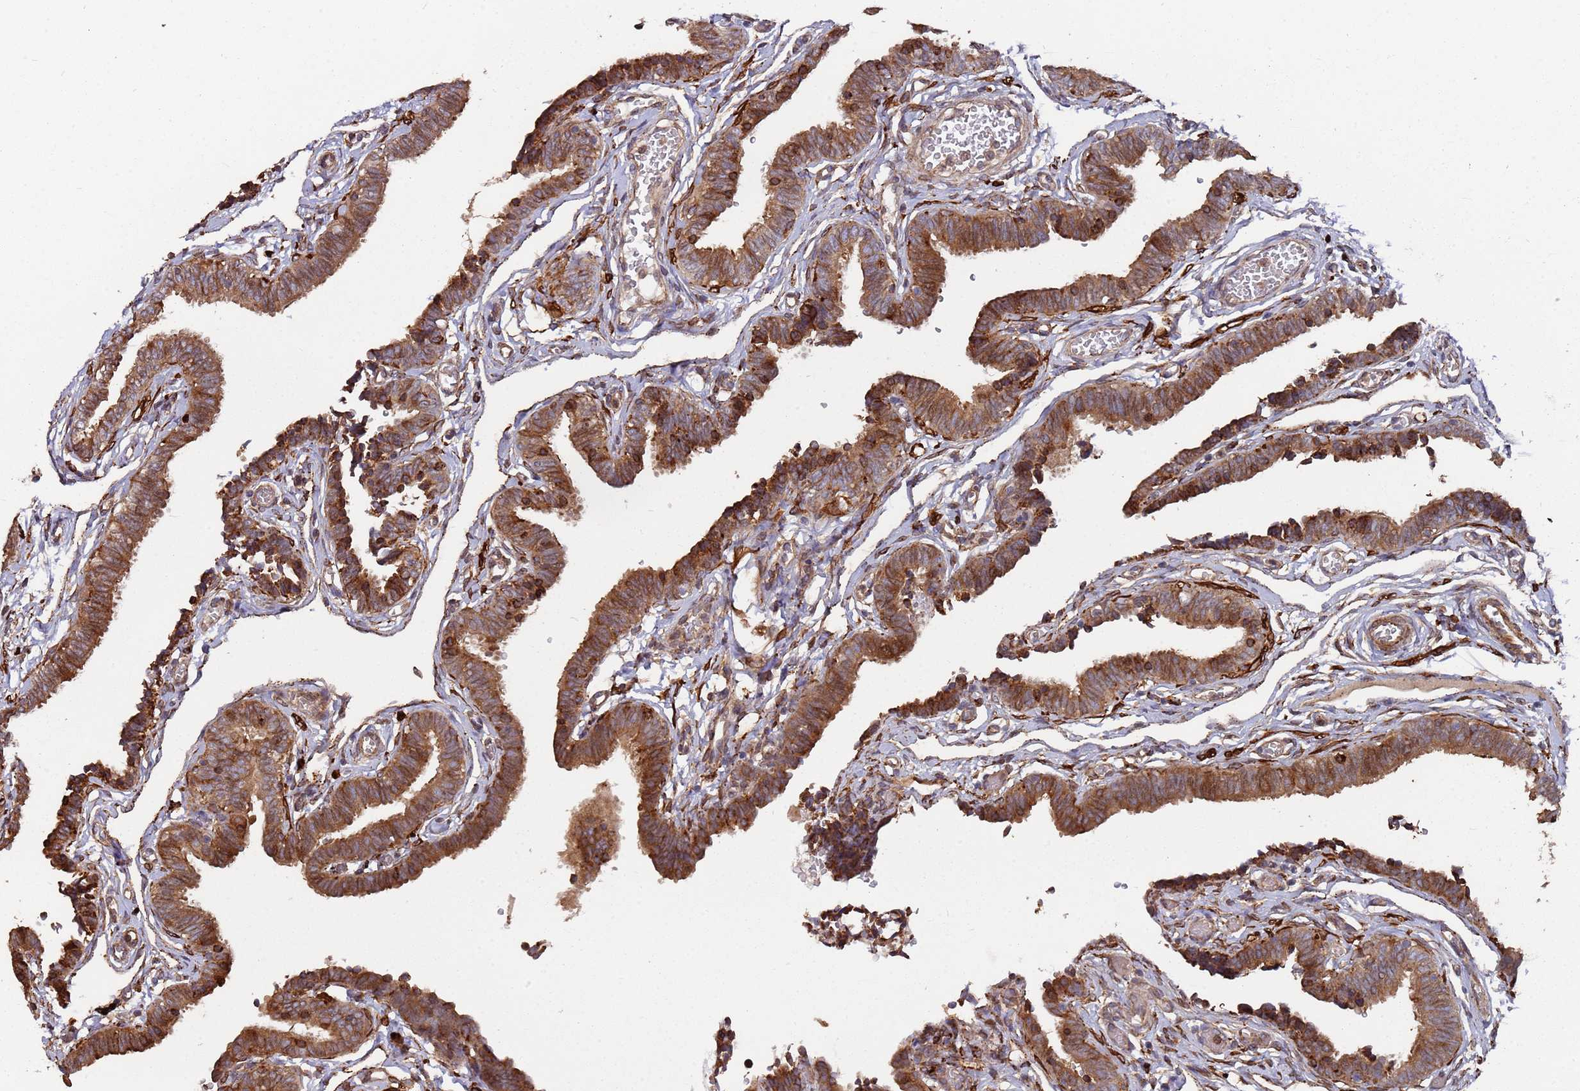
{"staining": {"intensity": "strong", "quantity": ">75%", "location": "cytoplasmic/membranous"}, "tissue": "fallopian tube", "cell_type": "Glandular cells", "image_type": "normal", "snomed": [{"axis": "morphology", "description": "Normal tissue, NOS"}, {"axis": "topography", "description": "Fallopian tube"}, {"axis": "topography", "description": "Ovary"}], "caption": "Immunohistochemical staining of normal human fallopian tube demonstrates high levels of strong cytoplasmic/membranous positivity in approximately >75% of glandular cells.", "gene": "LACC1", "patient": {"sex": "female", "age": 23}}